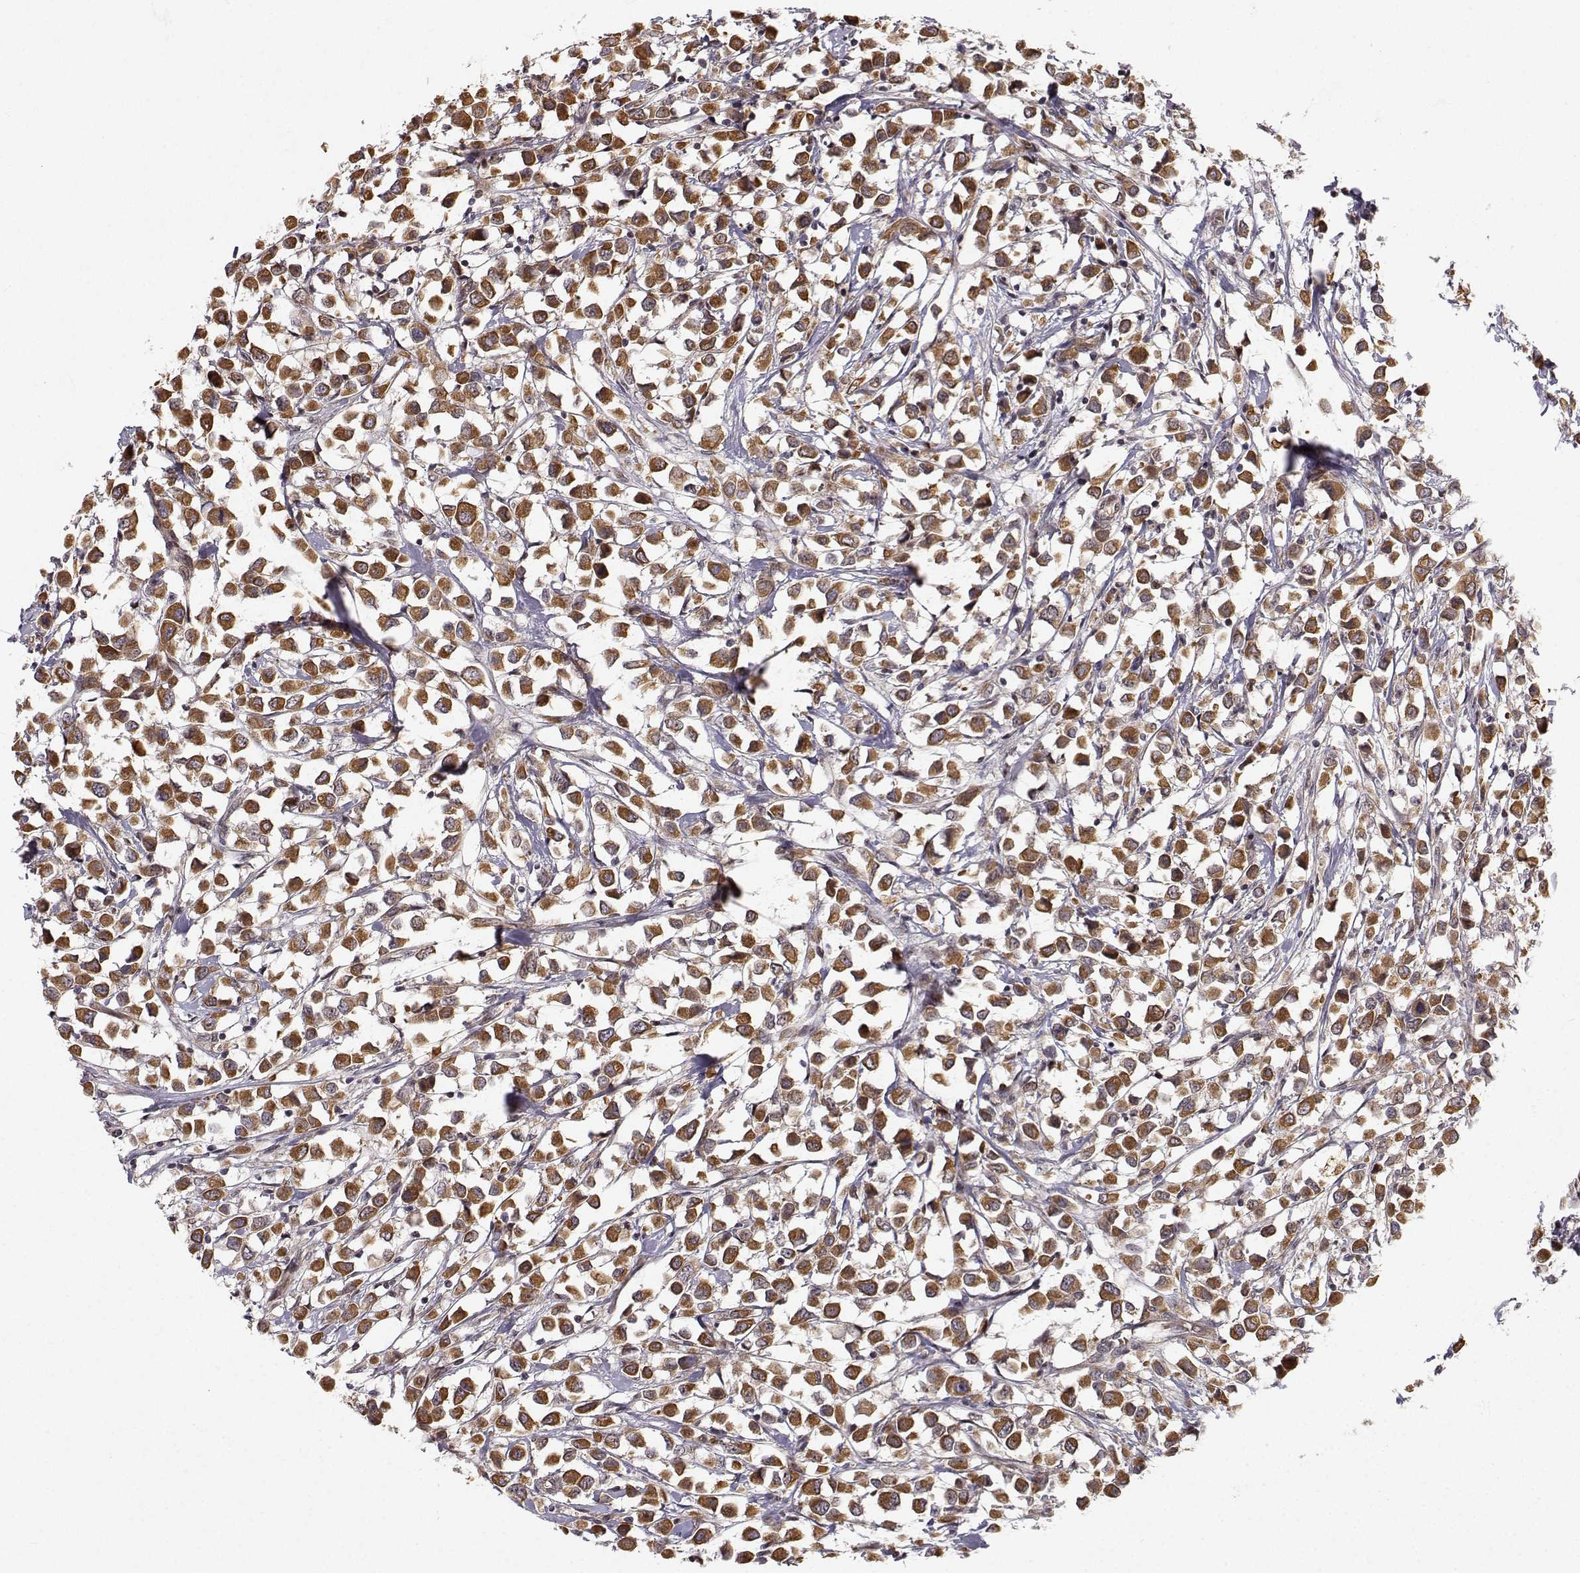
{"staining": {"intensity": "strong", "quantity": ">75%", "location": "cytoplasmic/membranous"}, "tissue": "breast cancer", "cell_type": "Tumor cells", "image_type": "cancer", "snomed": [{"axis": "morphology", "description": "Duct carcinoma"}, {"axis": "topography", "description": "Breast"}], "caption": "An immunohistochemistry image of neoplastic tissue is shown. Protein staining in brown shows strong cytoplasmic/membranous positivity in breast invasive ductal carcinoma within tumor cells.", "gene": "APC", "patient": {"sex": "female", "age": 61}}